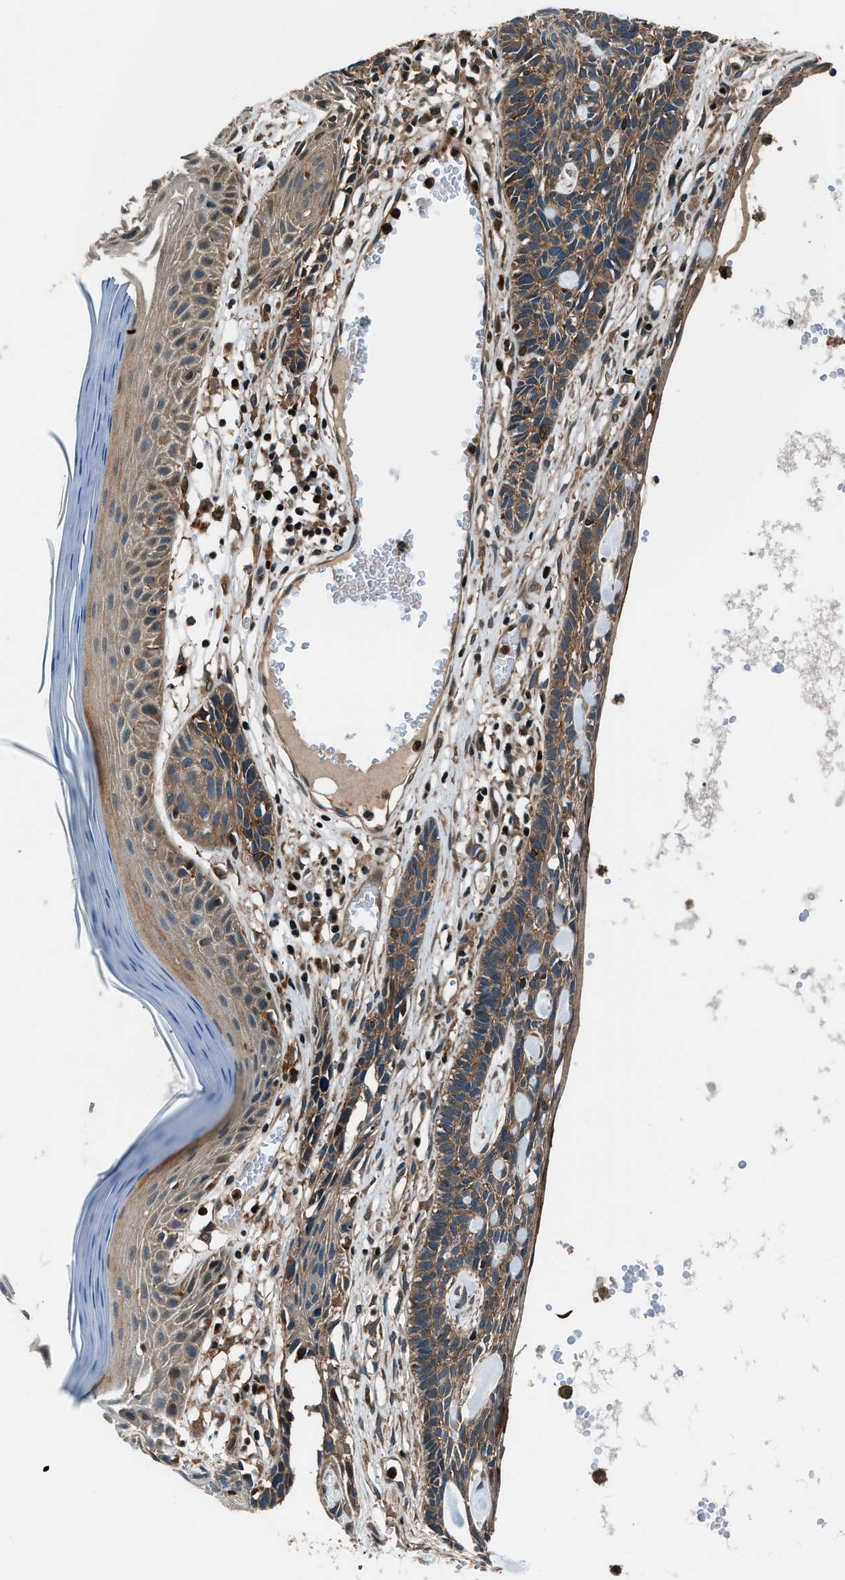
{"staining": {"intensity": "moderate", "quantity": ">75%", "location": "cytoplasmic/membranous"}, "tissue": "skin cancer", "cell_type": "Tumor cells", "image_type": "cancer", "snomed": [{"axis": "morphology", "description": "Basal cell carcinoma"}, {"axis": "topography", "description": "Skin"}], "caption": "Basal cell carcinoma (skin) stained with a protein marker reveals moderate staining in tumor cells.", "gene": "ARHGEF11", "patient": {"sex": "male", "age": 67}}